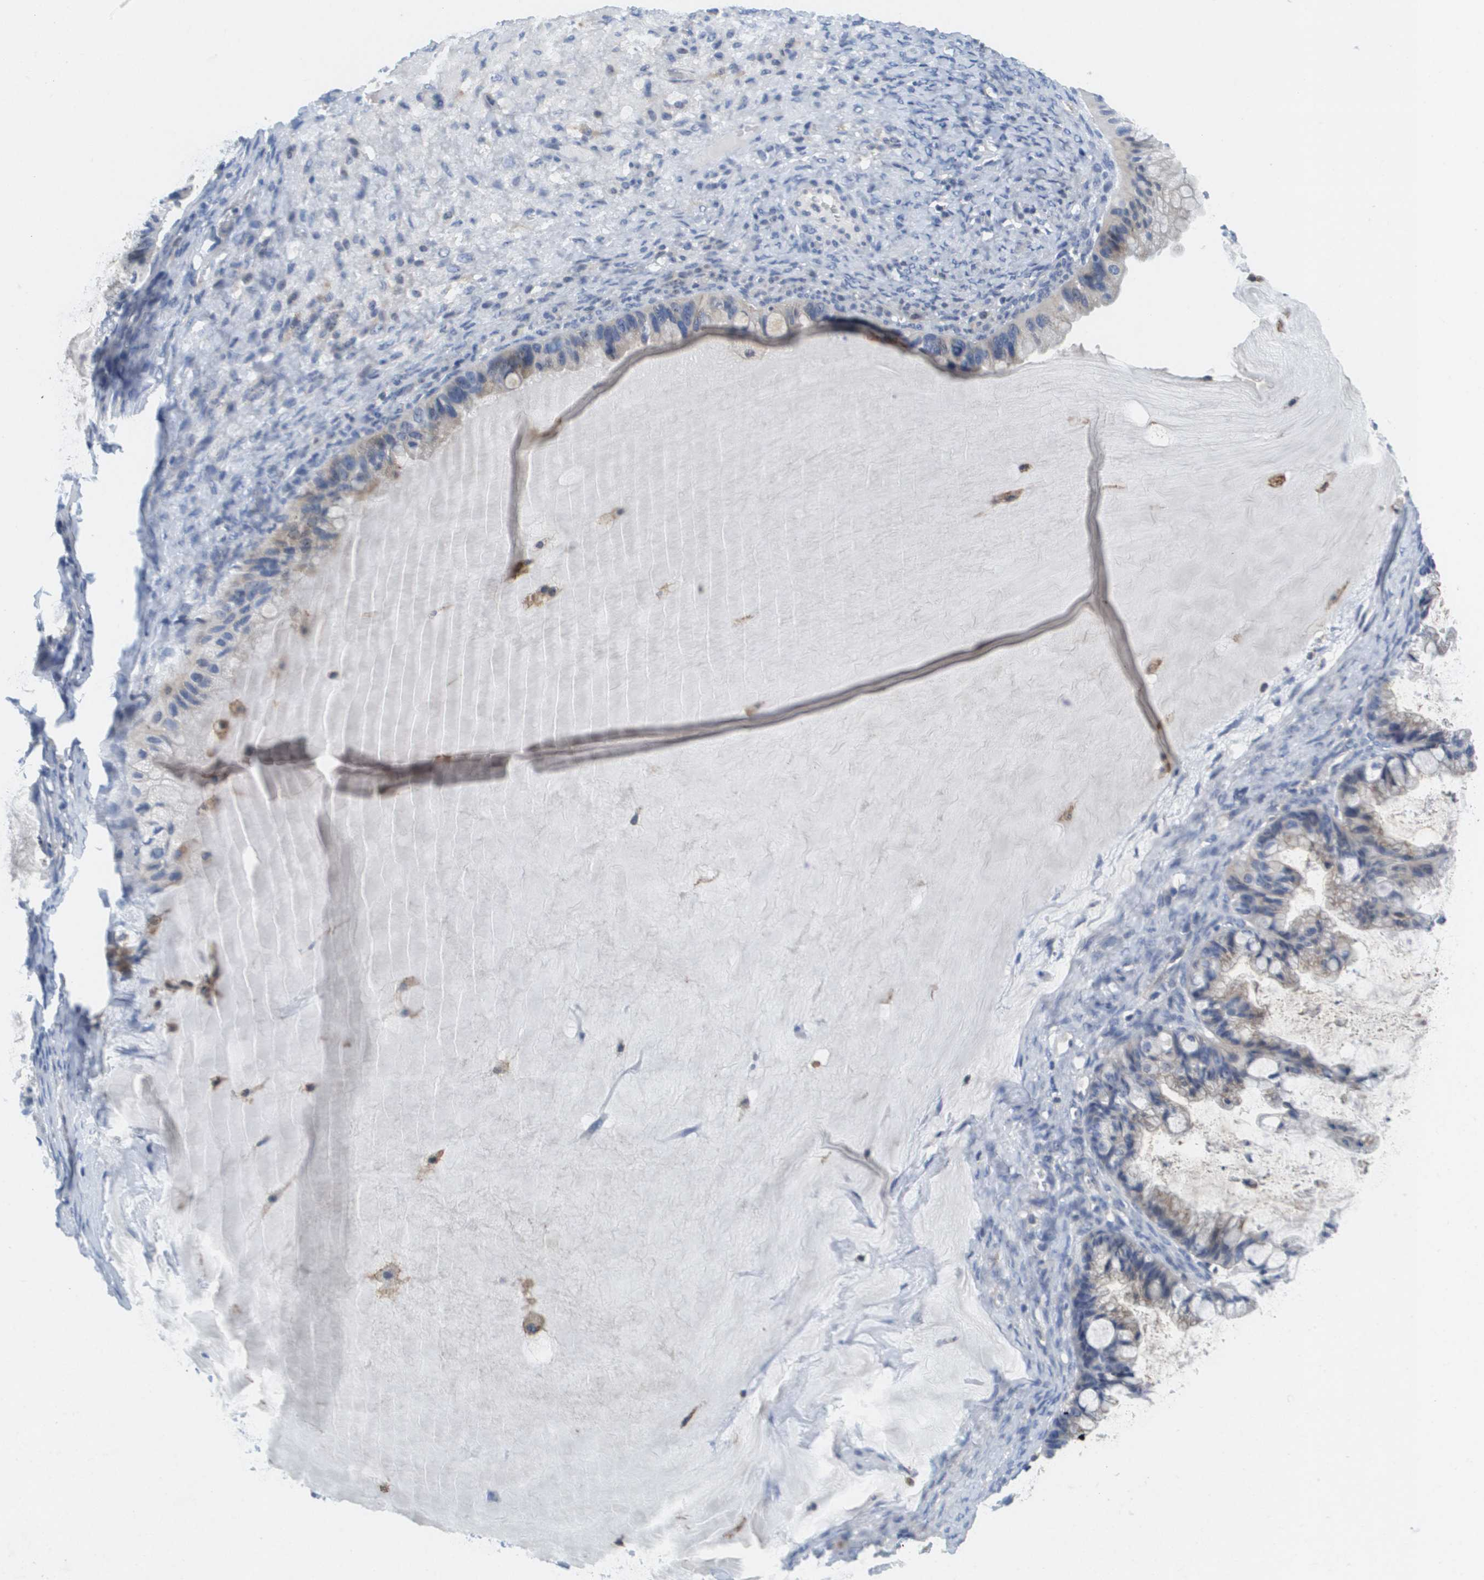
{"staining": {"intensity": "weak", "quantity": "<25%", "location": "cytoplasmic/membranous"}, "tissue": "ovarian cancer", "cell_type": "Tumor cells", "image_type": "cancer", "snomed": [{"axis": "morphology", "description": "Cystadenocarcinoma, mucinous, NOS"}, {"axis": "topography", "description": "Ovary"}], "caption": "IHC photomicrograph of mucinous cystadenocarcinoma (ovarian) stained for a protein (brown), which demonstrates no positivity in tumor cells.", "gene": "LIPG", "patient": {"sex": "female", "age": 57}}